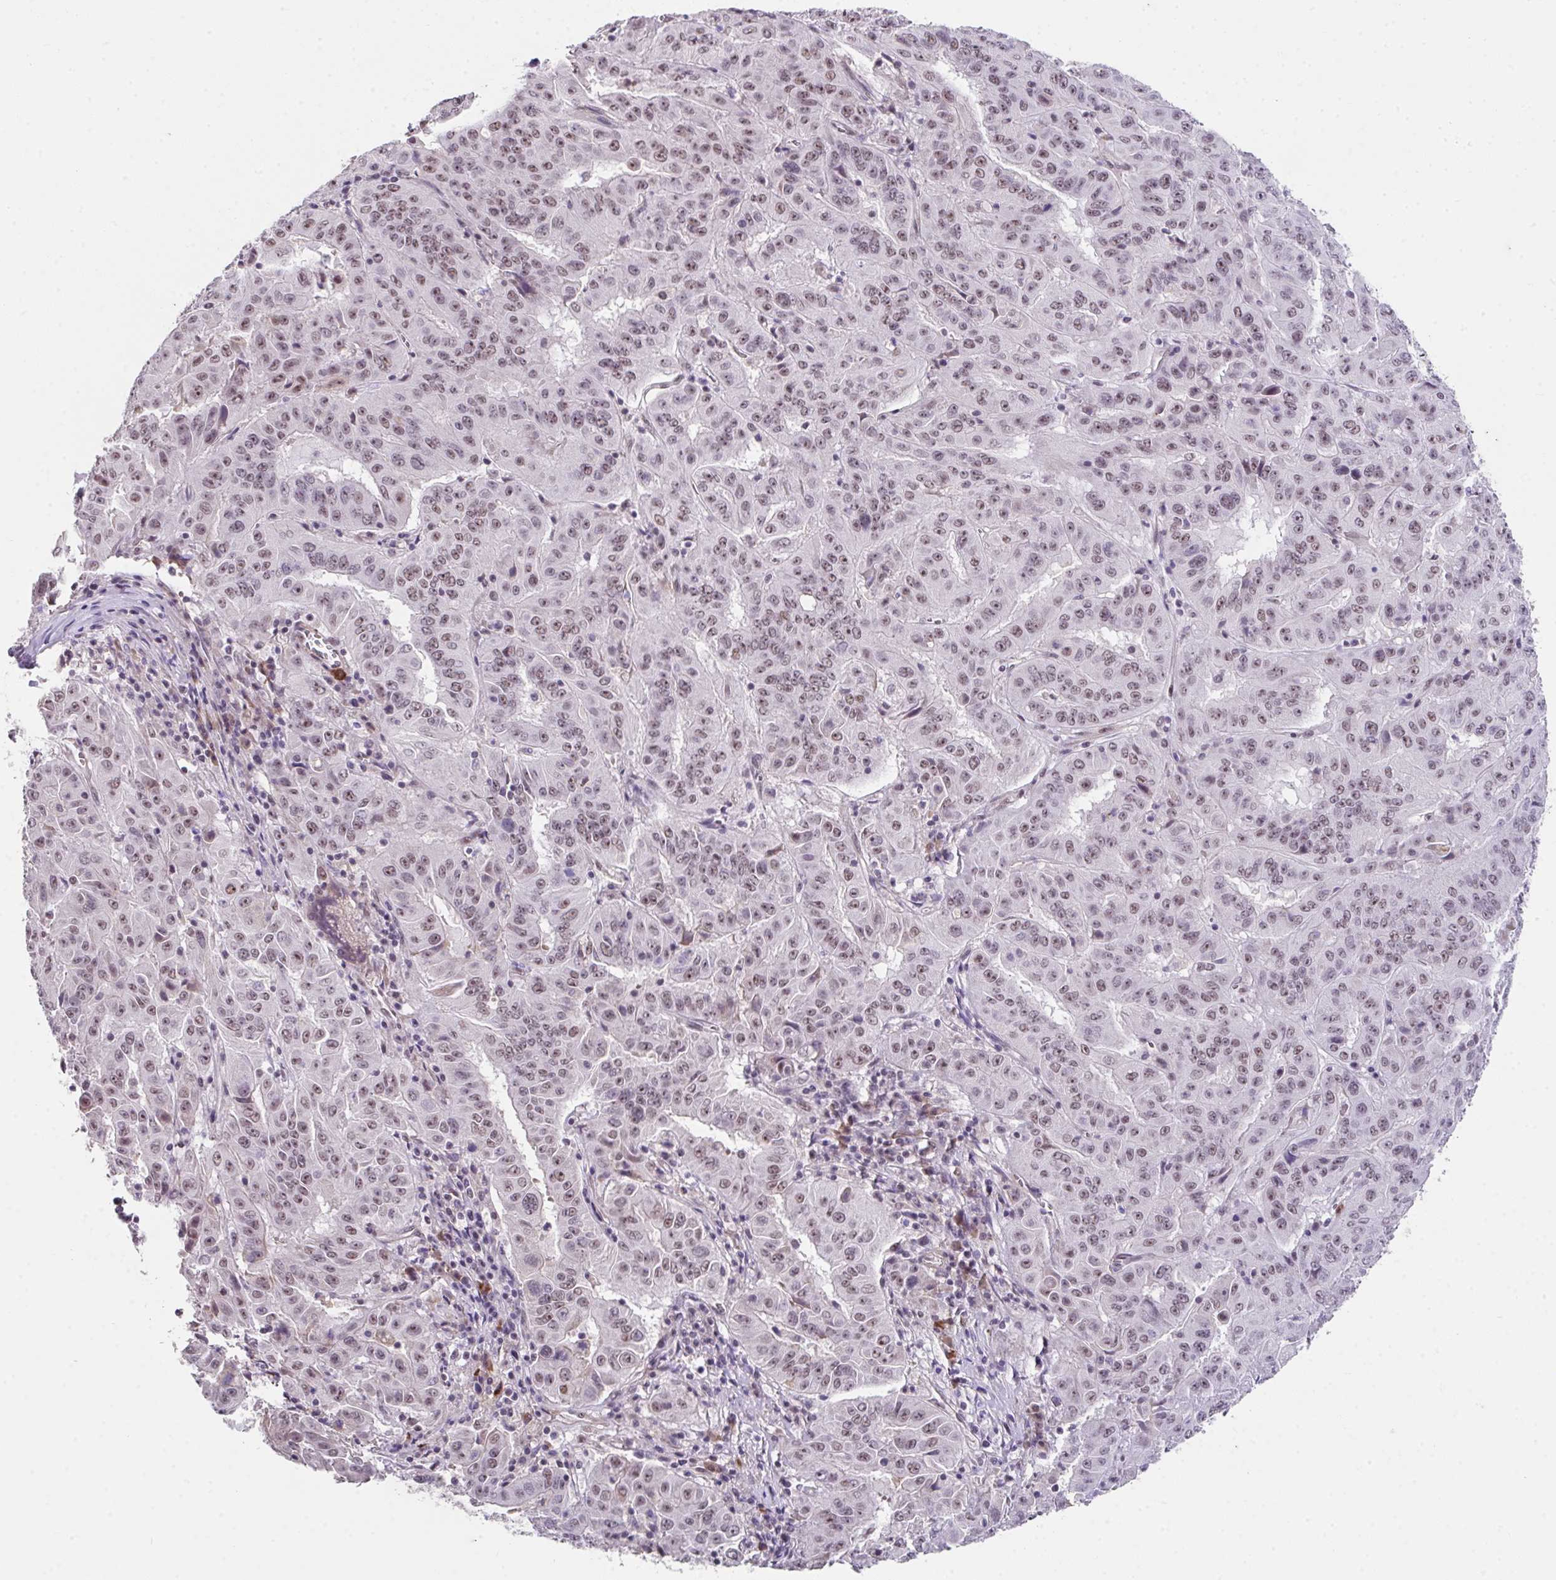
{"staining": {"intensity": "moderate", "quantity": "25%-75%", "location": "nuclear"}, "tissue": "pancreatic cancer", "cell_type": "Tumor cells", "image_type": "cancer", "snomed": [{"axis": "morphology", "description": "Adenocarcinoma, NOS"}, {"axis": "topography", "description": "Pancreas"}], "caption": "Adenocarcinoma (pancreatic) was stained to show a protein in brown. There is medium levels of moderate nuclear positivity in approximately 25%-75% of tumor cells. (DAB IHC with brightfield microscopy, high magnification).", "gene": "RBBP6", "patient": {"sex": "male", "age": 63}}